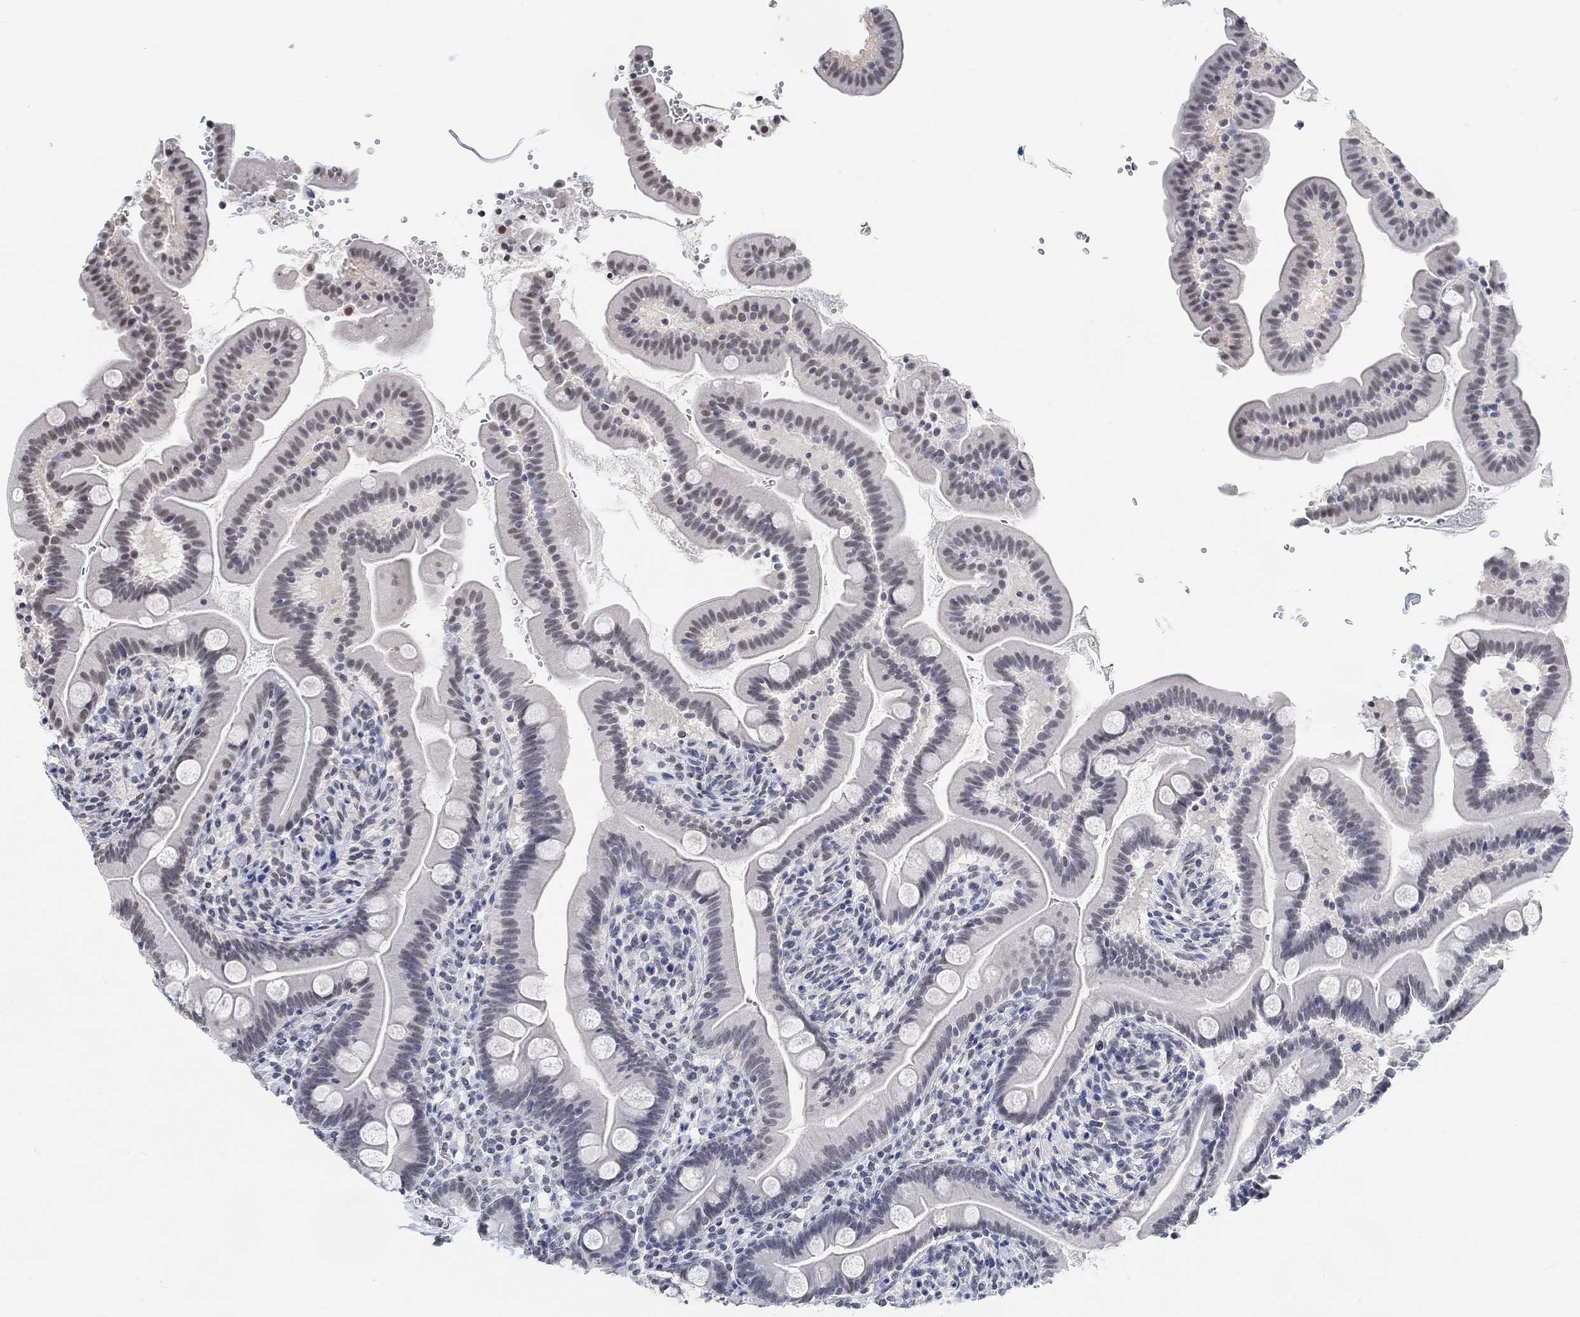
{"staining": {"intensity": "negative", "quantity": "none", "location": "none"}, "tissue": "small intestine", "cell_type": "Glandular cells", "image_type": "normal", "snomed": [{"axis": "morphology", "description": "Normal tissue, NOS"}, {"axis": "topography", "description": "Small intestine"}], "caption": "DAB immunohistochemical staining of unremarkable small intestine reveals no significant positivity in glandular cells. (DAB (3,3'-diaminobenzidine) immunohistochemistry, high magnification).", "gene": "PURG", "patient": {"sex": "female", "age": 44}}